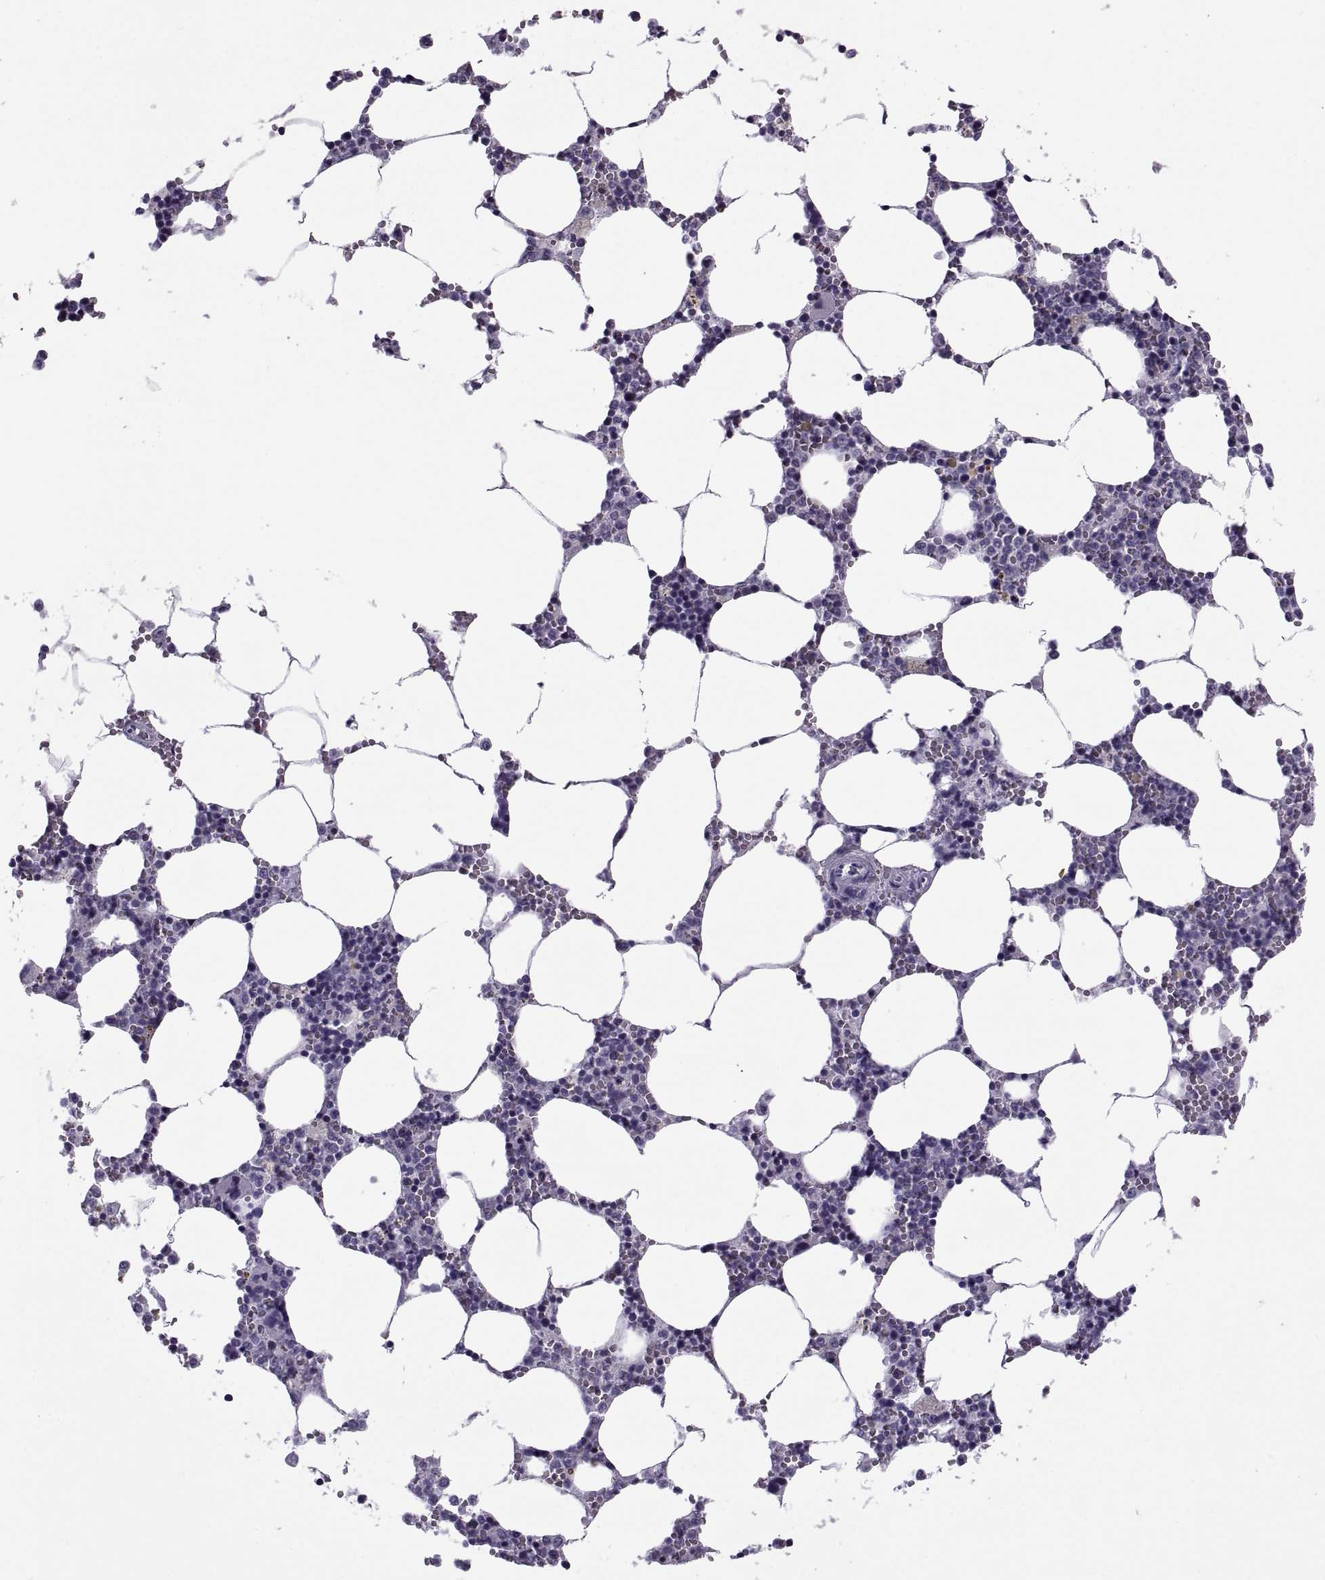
{"staining": {"intensity": "negative", "quantity": "none", "location": "none"}, "tissue": "bone marrow", "cell_type": "Hematopoietic cells", "image_type": "normal", "snomed": [{"axis": "morphology", "description": "Normal tissue, NOS"}, {"axis": "topography", "description": "Bone marrow"}], "caption": "This is an IHC photomicrograph of normal human bone marrow. There is no staining in hematopoietic cells.", "gene": "RLBP1", "patient": {"sex": "female", "age": 64}}